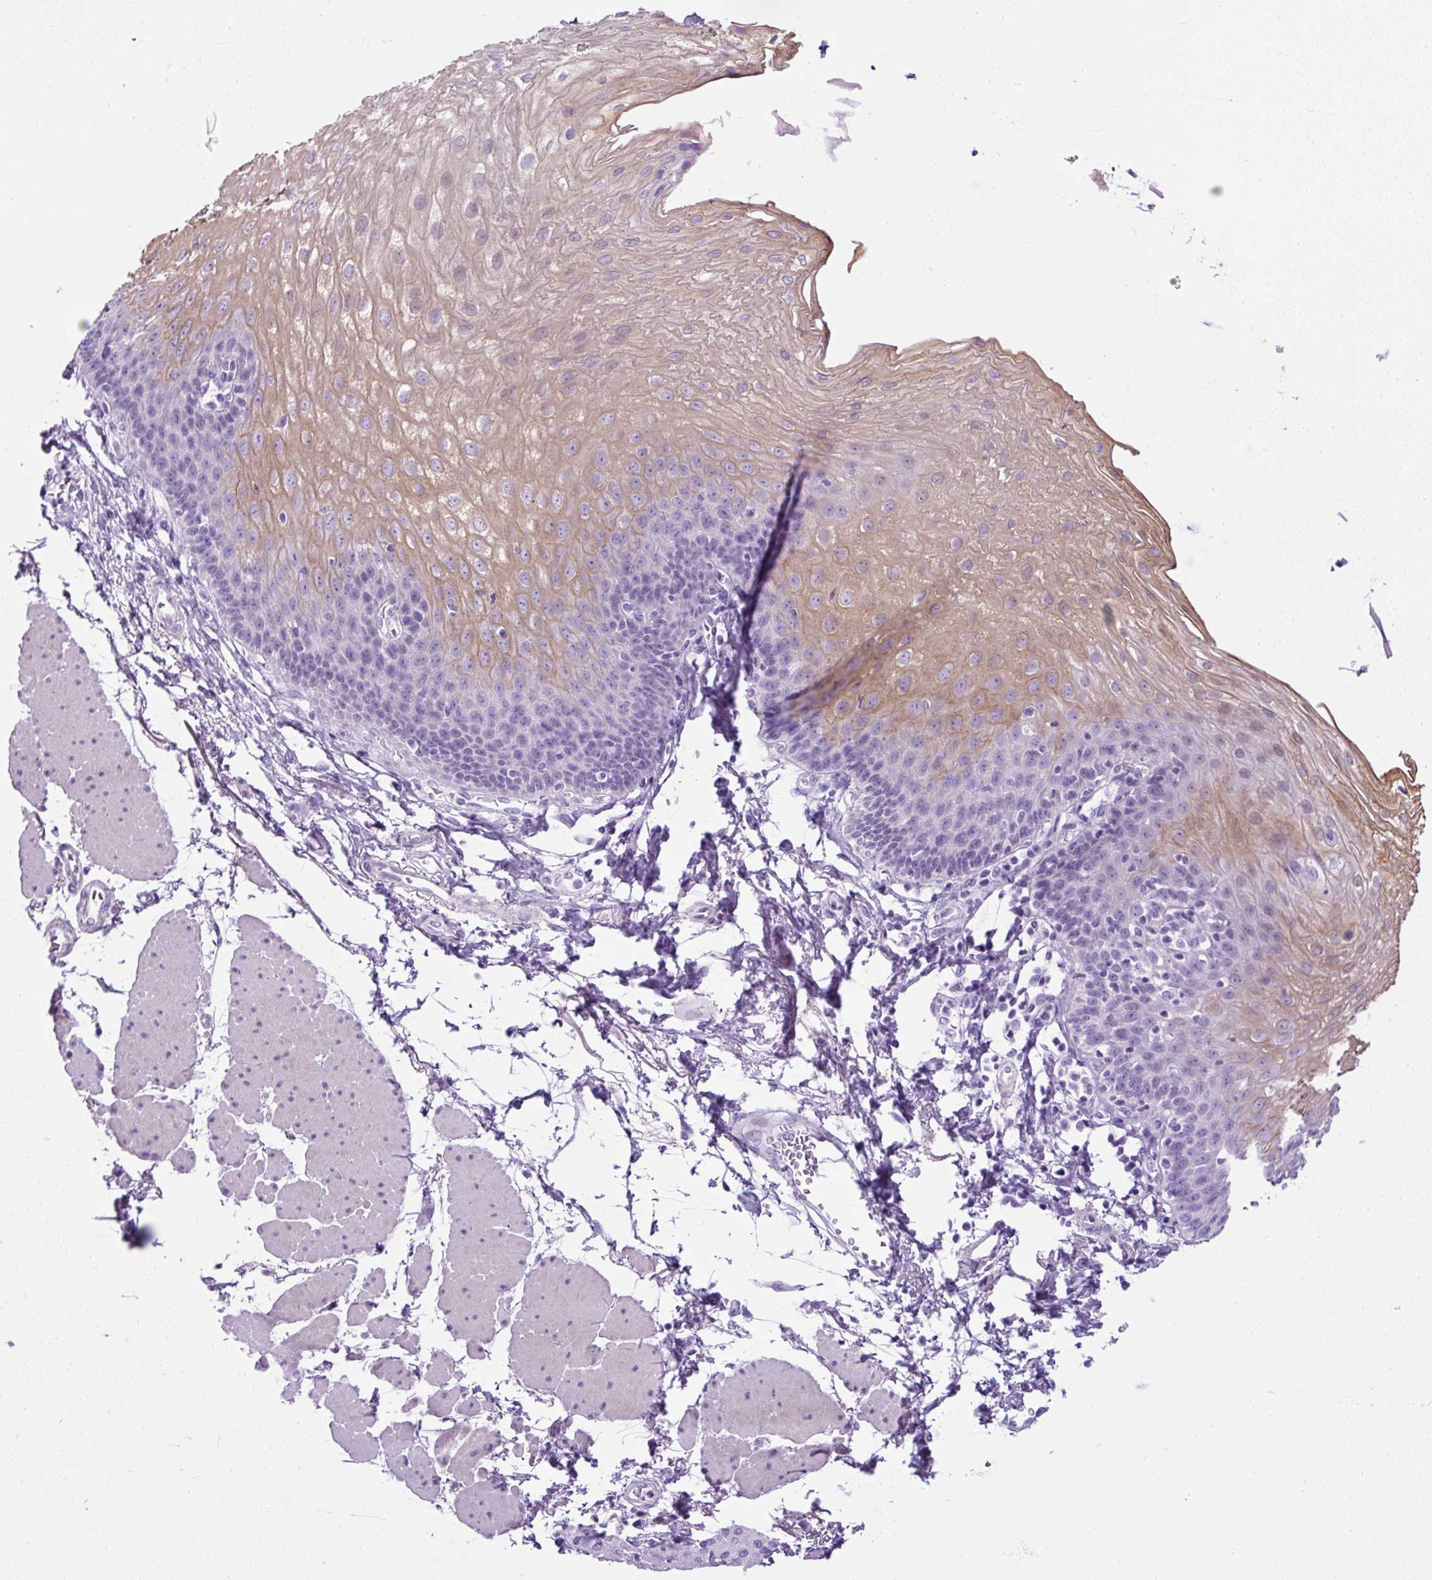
{"staining": {"intensity": "moderate", "quantity": "25%-75%", "location": "cytoplasmic/membranous"}, "tissue": "esophagus", "cell_type": "Squamous epithelial cells", "image_type": "normal", "snomed": [{"axis": "morphology", "description": "Normal tissue, NOS"}, {"axis": "topography", "description": "Esophagus"}], "caption": "An IHC photomicrograph of unremarkable tissue is shown. Protein staining in brown shows moderate cytoplasmic/membranous positivity in esophagus within squamous epithelial cells. (Brightfield microscopy of DAB IHC at high magnification).", "gene": "UPP1", "patient": {"sex": "female", "age": 81}}